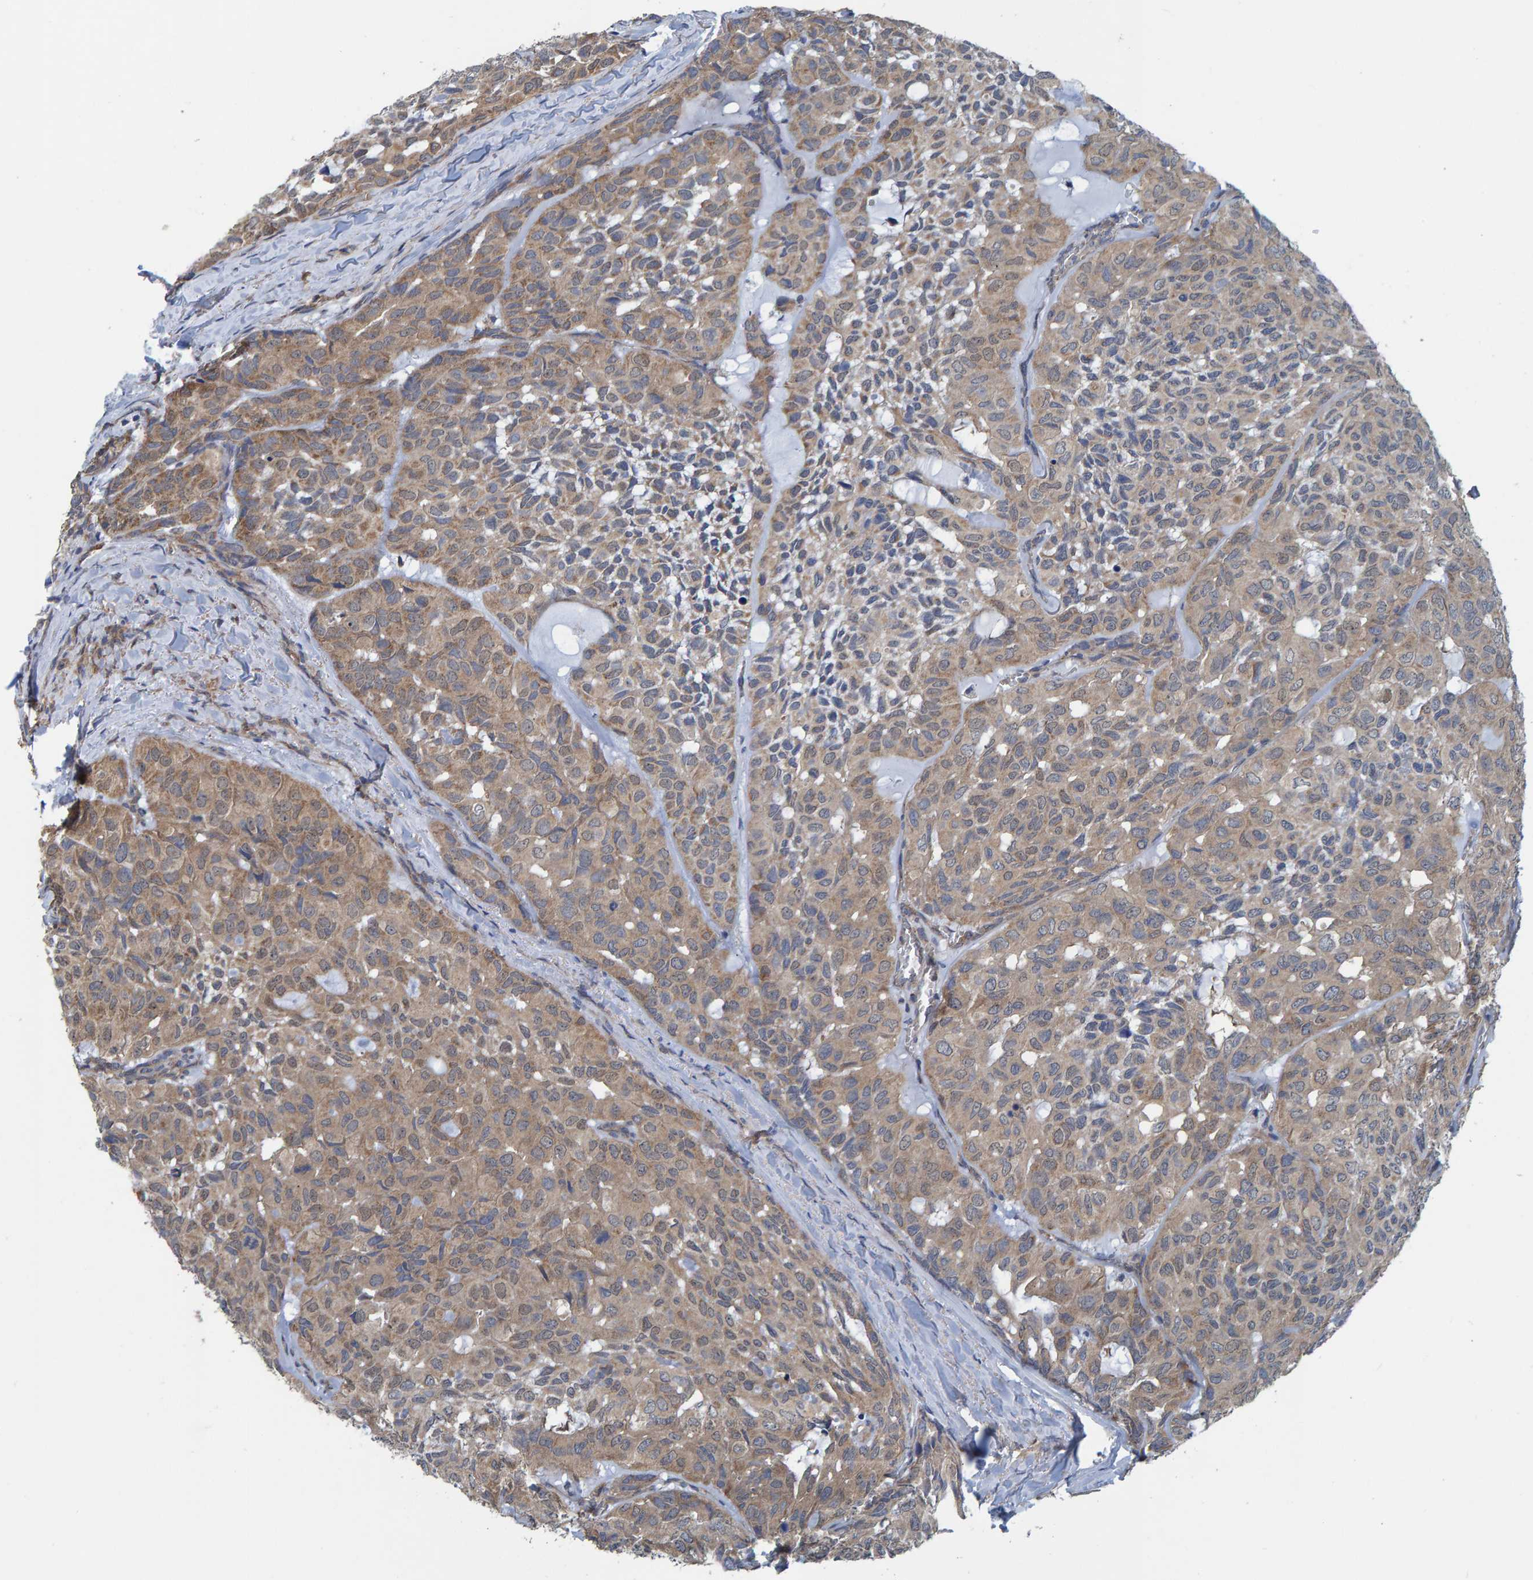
{"staining": {"intensity": "weak", "quantity": ">75%", "location": "cytoplasmic/membranous"}, "tissue": "head and neck cancer", "cell_type": "Tumor cells", "image_type": "cancer", "snomed": [{"axis": "morphology", "description": "Adenocarcinoma, NOS"}, {"axis": "topography", "description": "Salivary gland, NOS"}, {"axis": "topography", "description": "Head-Neck"}], "caption": "High-power microscopy captured an IHC histopathology image of head and neck adenocarcinoma, revealing weak cytoplasmic/membranous staining in approximately >75% of tumor cells. (Stains: DAB in brown, nuclei in blue, Microscopy: brightfield microscopy at high magnification).", "gene": "LRSAM1", "patient": {"sex": "female", "age": 76}}